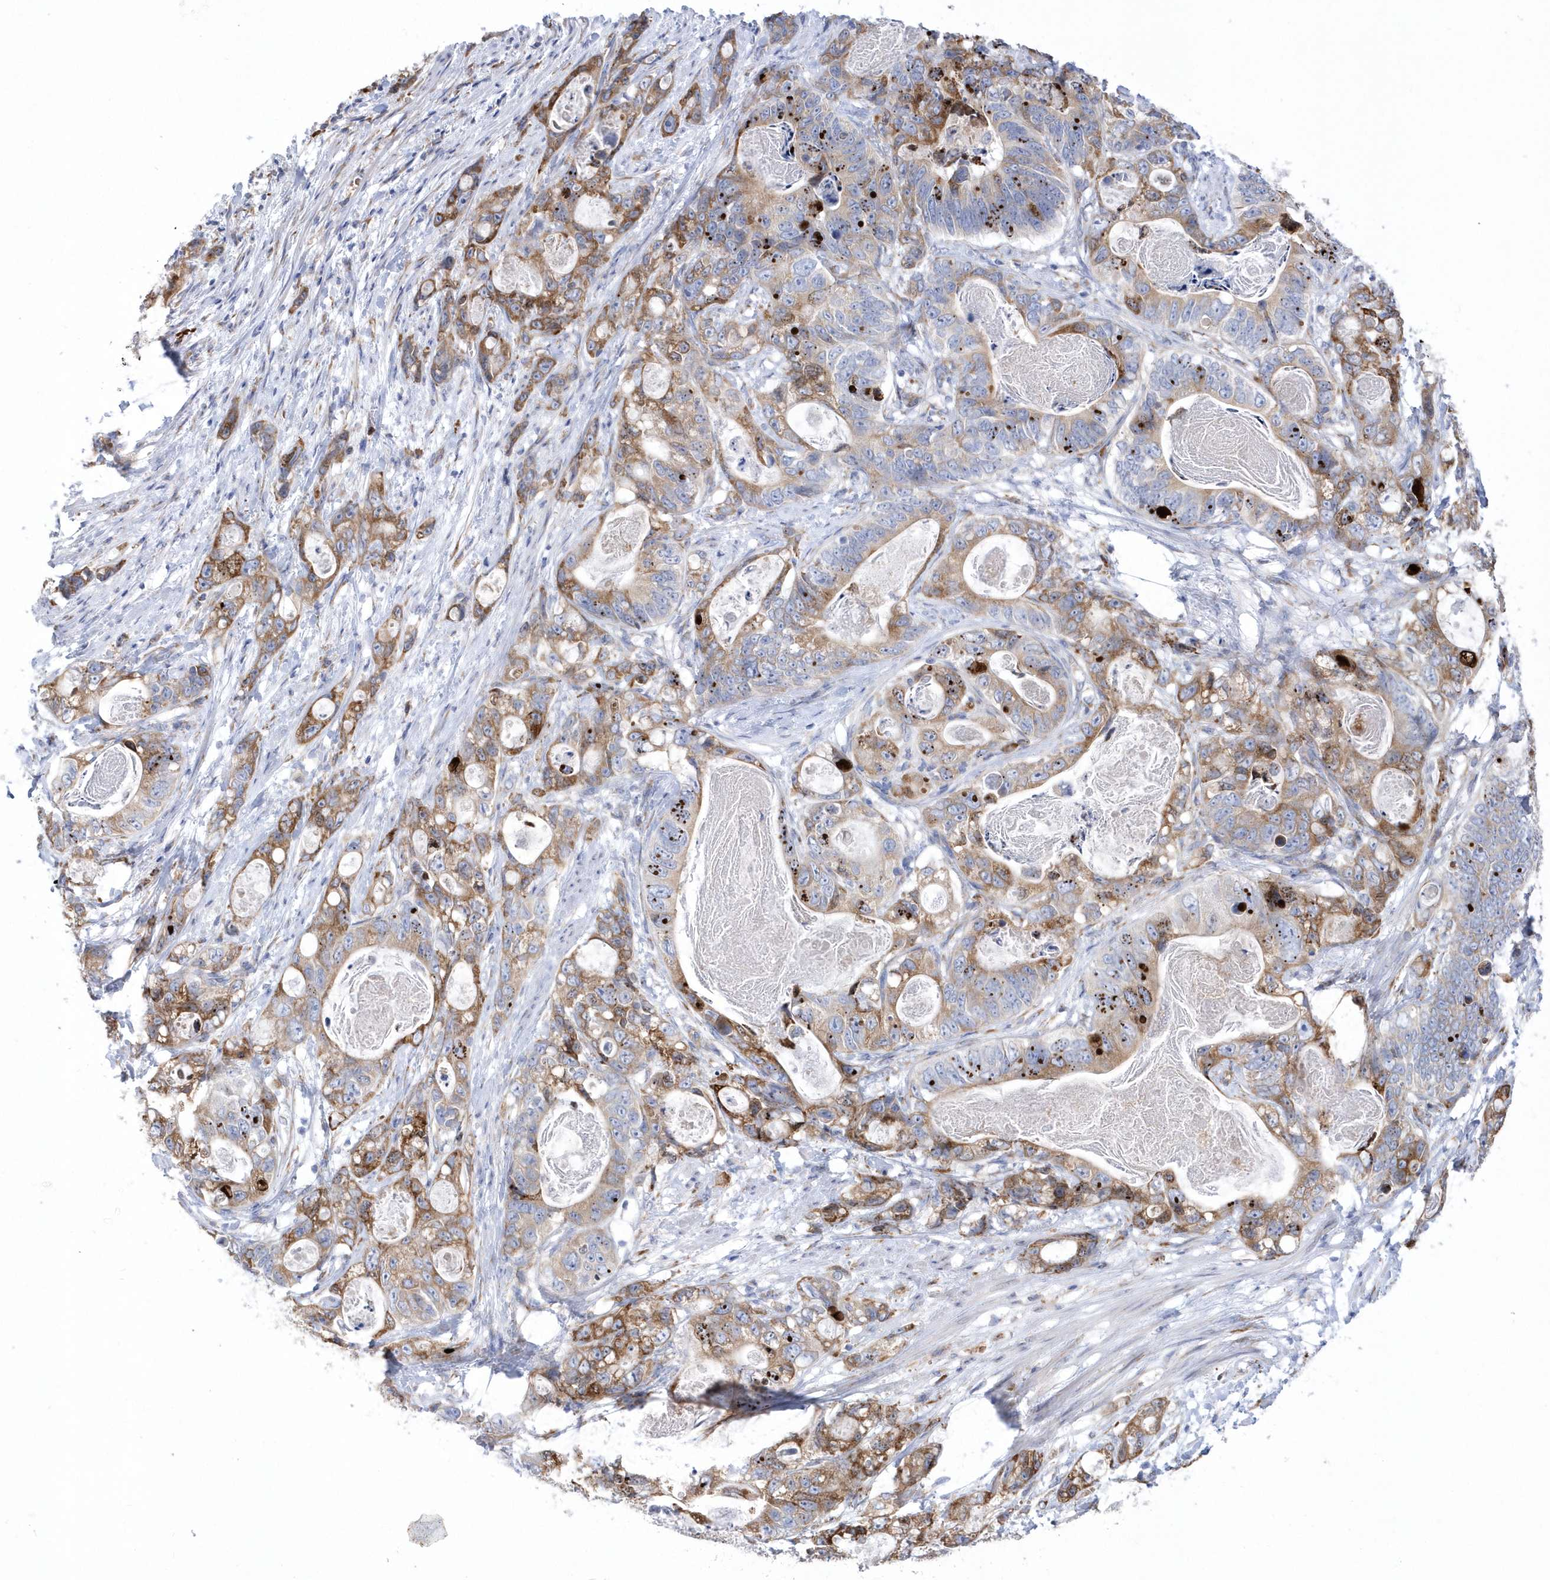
{"staining": {"intensity": "moderate", "quantity": ">75%", "location": "cytoplasmic/membranous"}, "tissue": "stomach cancer", "cell_type": "Tumor cells", "image_type": "cancer", "snomed": [{"axis": "morphology", "description": "Normal tissue, NOS"}, {"axis": "morphology", "description": "Adenocarcinoma, NOS"}, {"axis": "topography", "description": "Stomach"}], "caption": "An IHC photomicrograph of tumor tissue is shown. Protein staining in brown shows moderate cytoplasmic/membranous positivity in stomach cancer (adenocarcinoma) within tumor cells.", "gene": "MED31", "patient": {"sex": "female", "age": 89}}